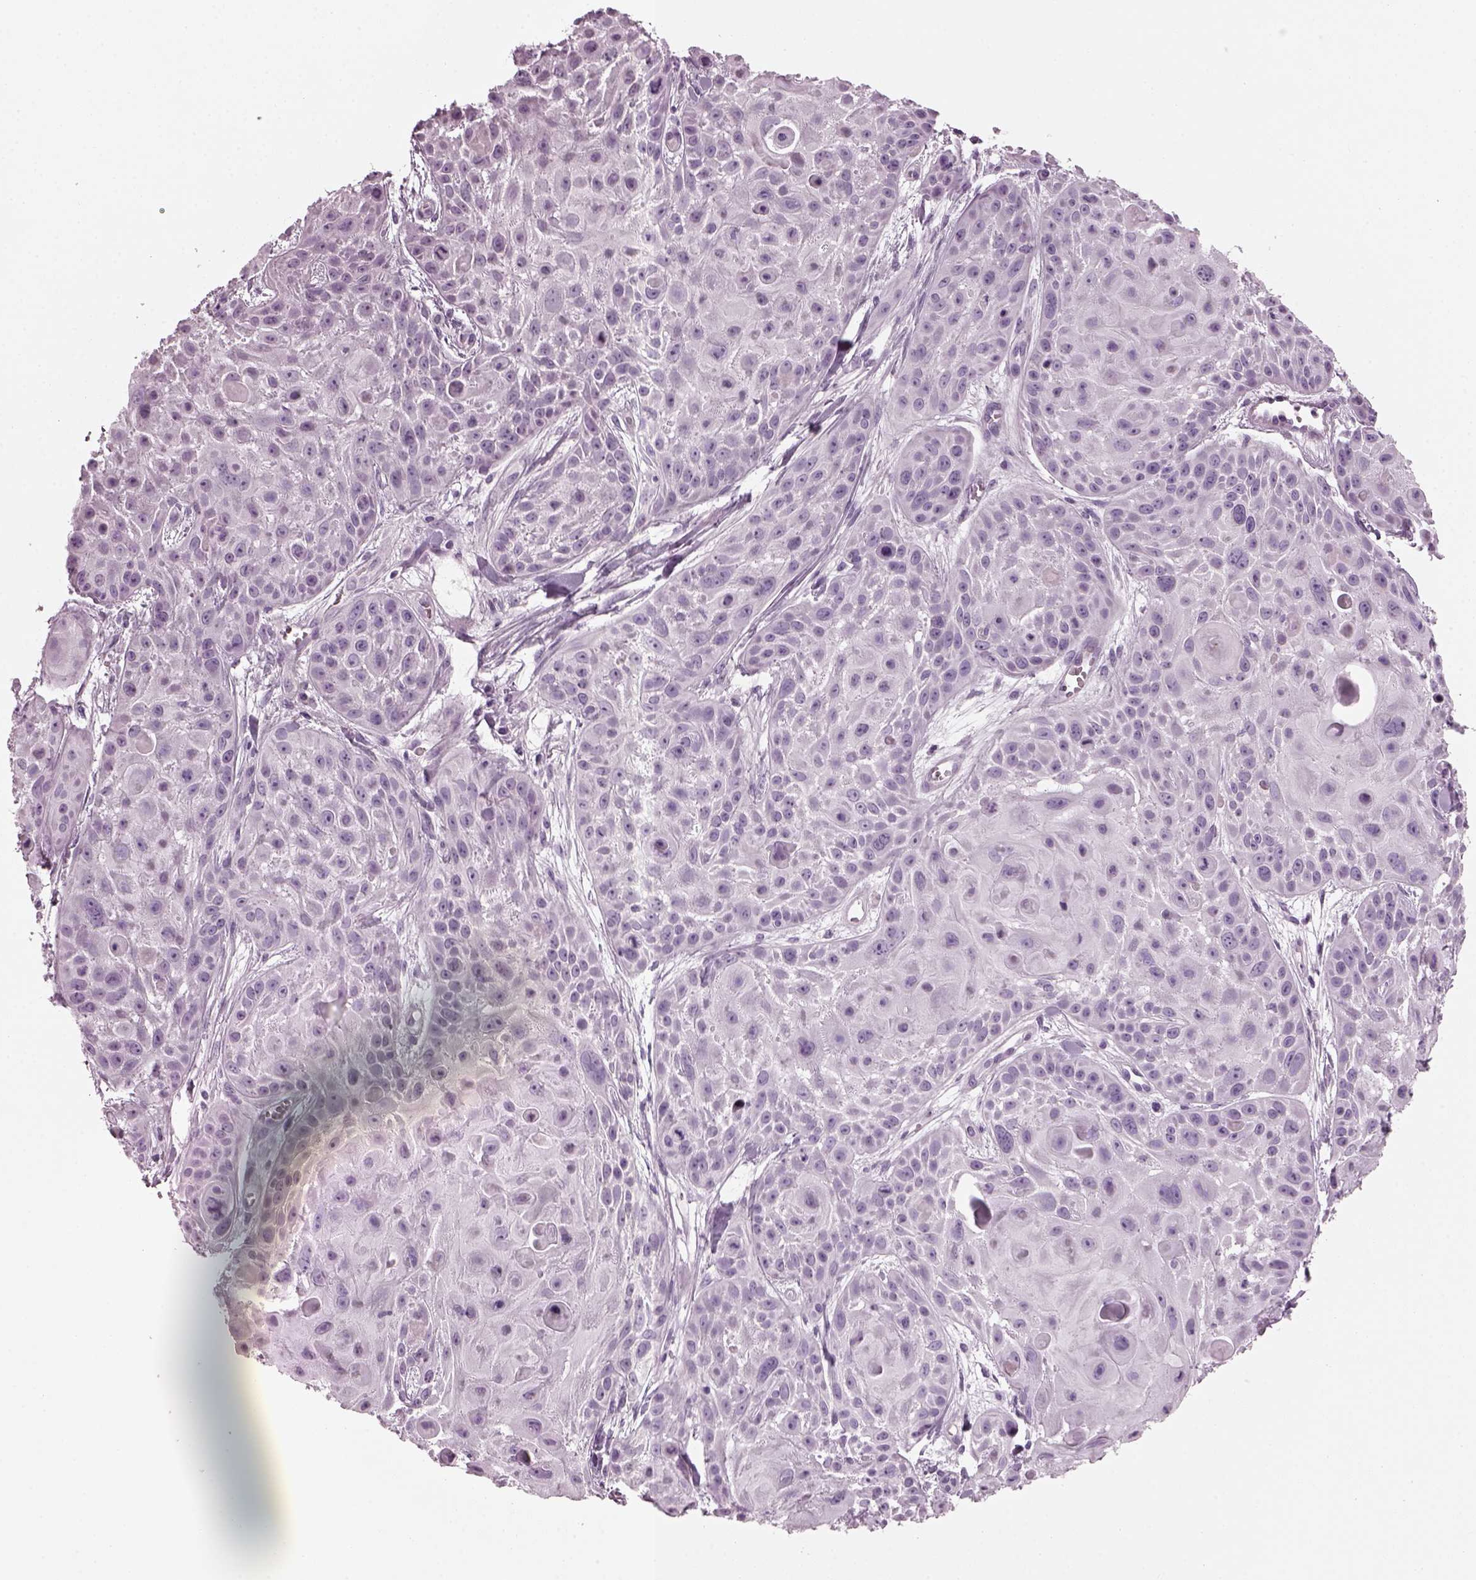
{"staining": {"intensity": "negative", "quantity": "none", "location": "none"}, "tissue": "skin cancer", "cell_type": "Tumor cells", "image_type": "cancer", "snomed": [{"axis": "morphology", "description": "Squamous cell carcinoma, NOS"}, {"axis": "topography", "description": "Skin"}, {"axis": "topography", "description": "Anal"}], "caption": "A high-resolution photomicrograph shows IHC staining of skin cancer, which exhibits no significant positivity in tumor cells.", "gene": "DPYSL5", "patient": {"sex": "female", "age": 75}}